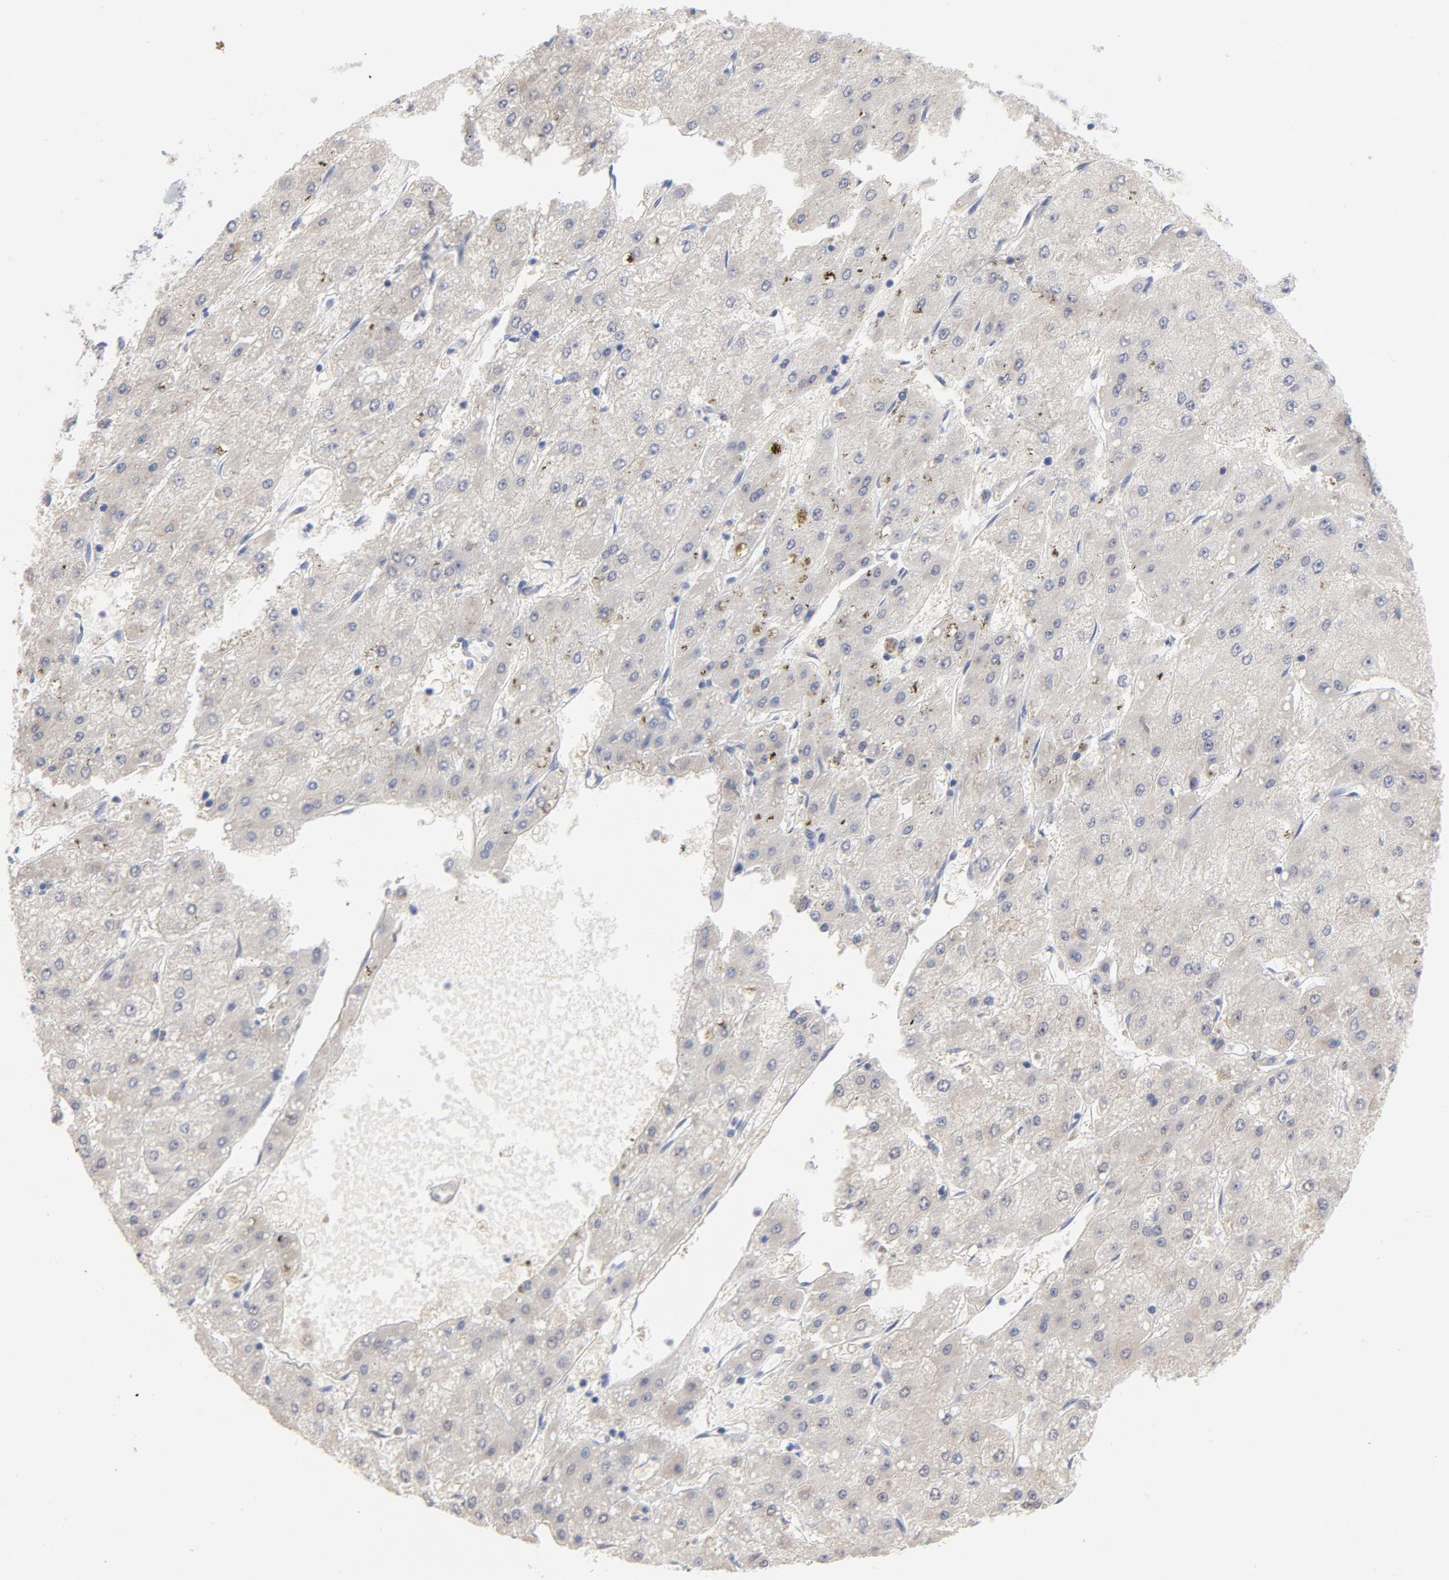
{"staining": {"intensity": "weak", "quantity": ">75%", "location": "cytoplasmic/membranous"}, "tissue": "liver cancer", "cell_type": "Tumor cells", "image_type": "cancer", "snomed": [{"axis": "morphology", "description": "Carcinoma, Hepatocellular, NOS"}, {"axis": "topography", "description": "Liver"}], "caption": "Immunohistochemical staining of human liver cancer (hepatocellular carcinoma) displays low levels of weak cytoplasmic/membranous protein staining in approximately >75% of tumor cells. The protein of interest is stained brown, and the nuclei are stained in blue (DAB IHC with brightfield microscopy, high magnification).", "gene": "CPE", "patient": {"sex": "female", "age": 52}}